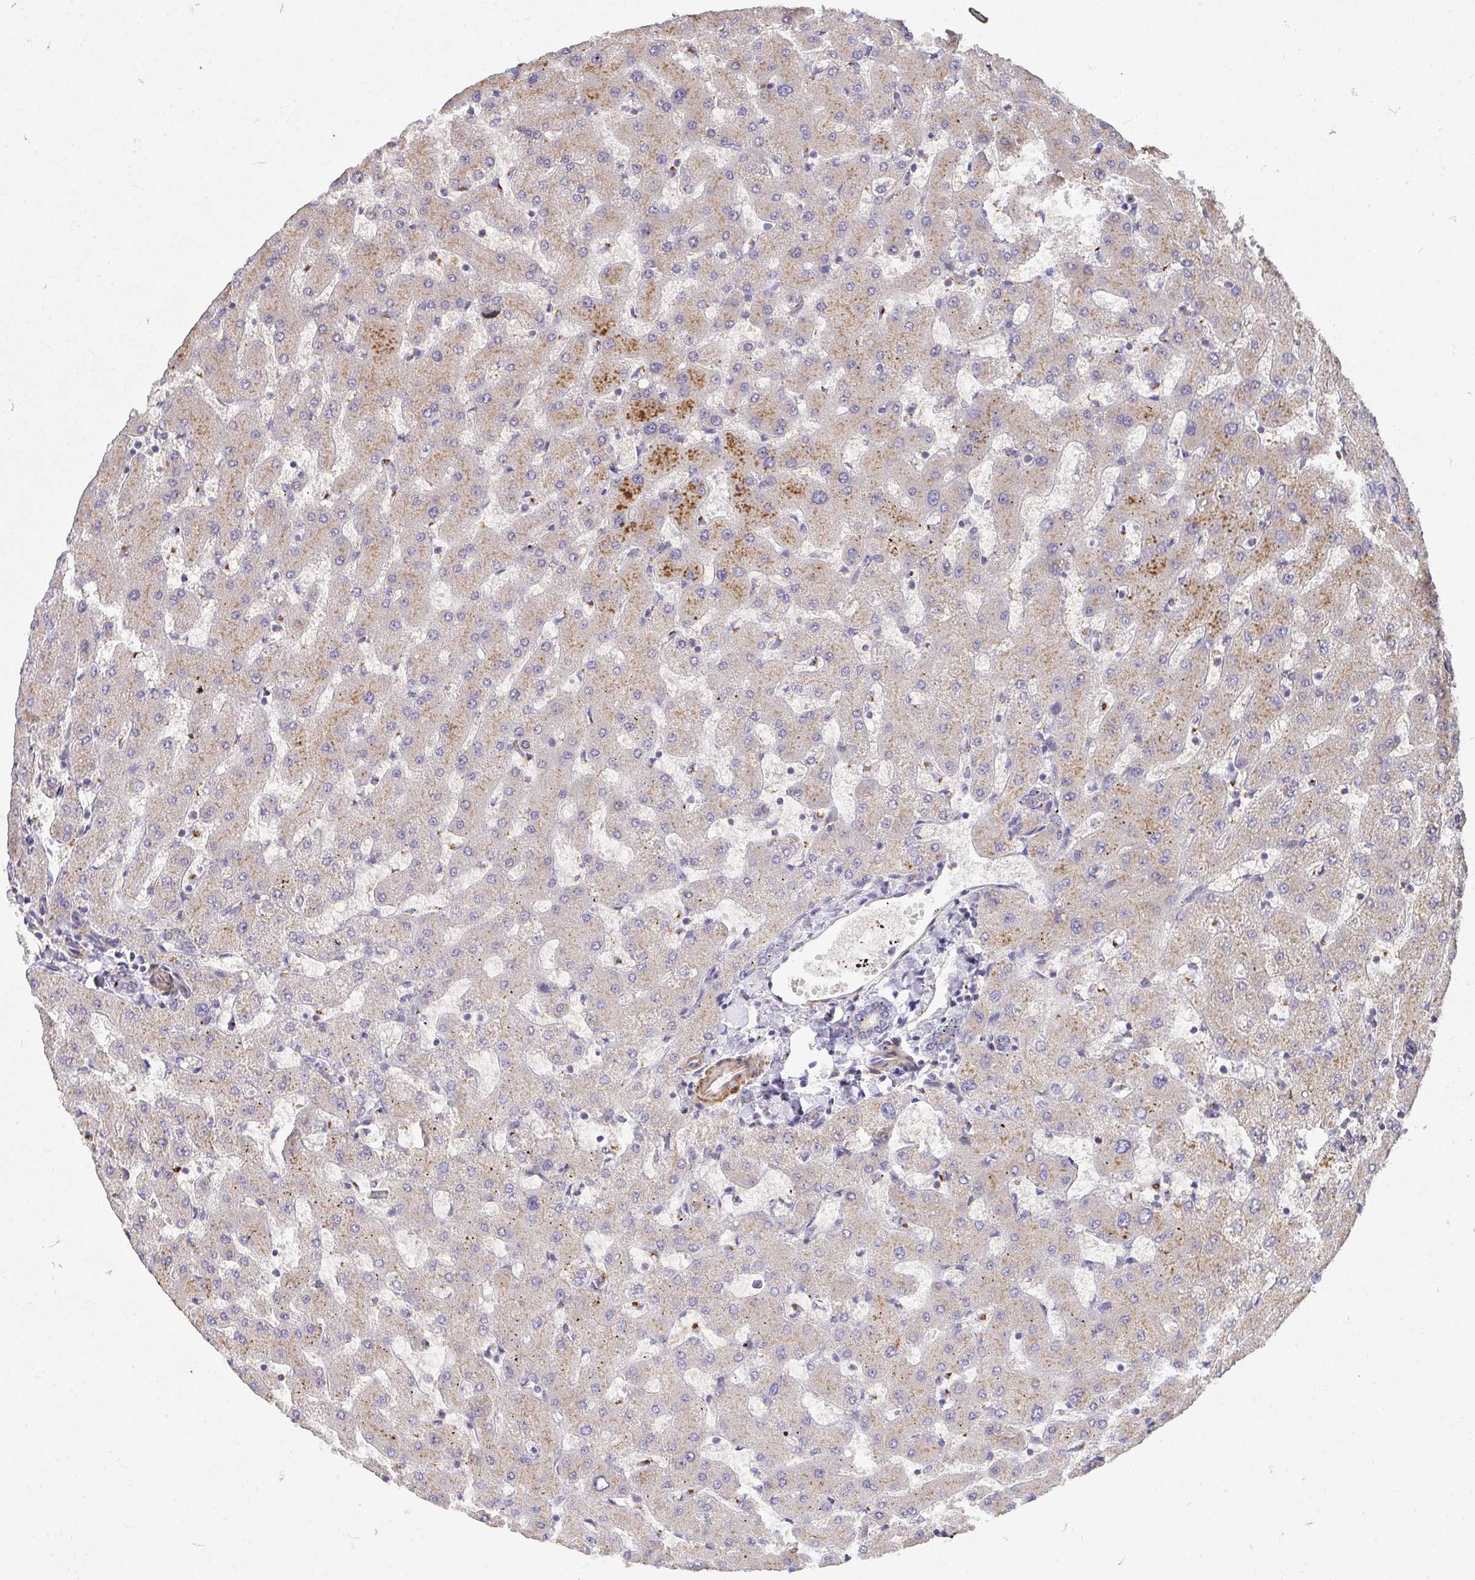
{"staining": {"intensity": "negative", "quantity": "none", "location": "none"}, "tissue": "liver", "cell_type": "Cholangiocytes", "image_type": "normal", "snomed": [{"axis": "morphology", "description": "Normal tissue, NOS"}, {"axis": "topography", "description": "Liver"}], "caption": "A photomicrograph of liver stained for a protein shows no brown staining in cholangiocytes. (Immunohistochemistry (ihc), brightfield microscopy, high magnification).", "gene": "TM9SF4", "patient": {"sex": "female", "age": 63}}